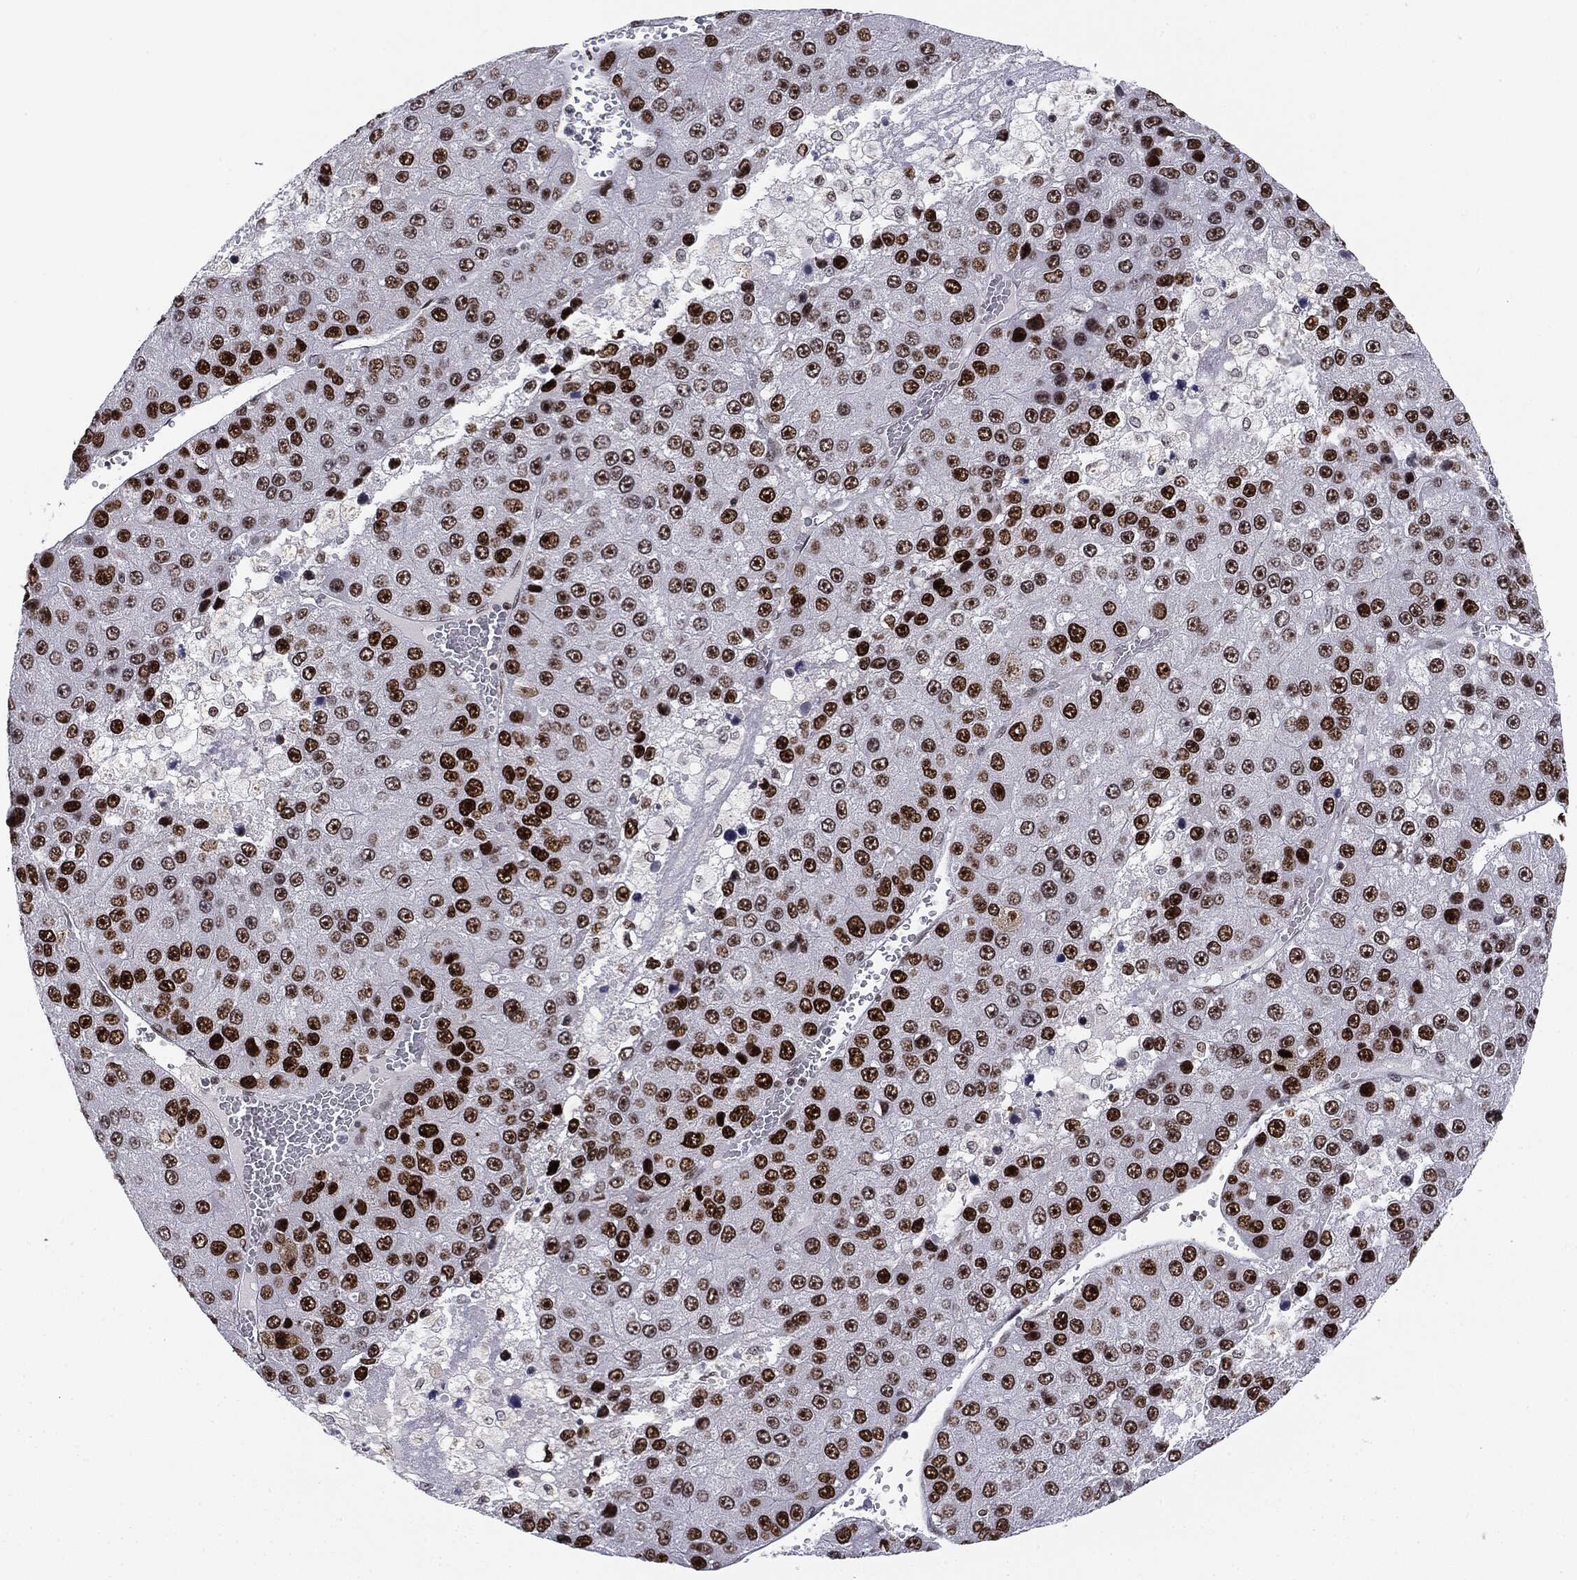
{"staining": {"intensity": "strong", "quantity": ">75%", "location": "nuclear"}, "tissue": "liver cancer", "cell_type": "Tumor cells", "image_type": "cancer", "snomed": [{"axis": "morphology", "description": "Carcinoma, Hepatocellular, NOS"}, {"axis": "topography", "description": "Liver"}], "caption": "Immunohistochemistry (IHC) of human liver cancer (hepatocellular carcinoma) exhibits high levels of strong nuclear positivity in approximately >75% of tumor cells. (Stains: DAB in brown, nuclei in blue, Microscopy: brightfield microscopy at high magnification).", "gene": "MDC1", "patient": {"sex": "female", "age": 73}}